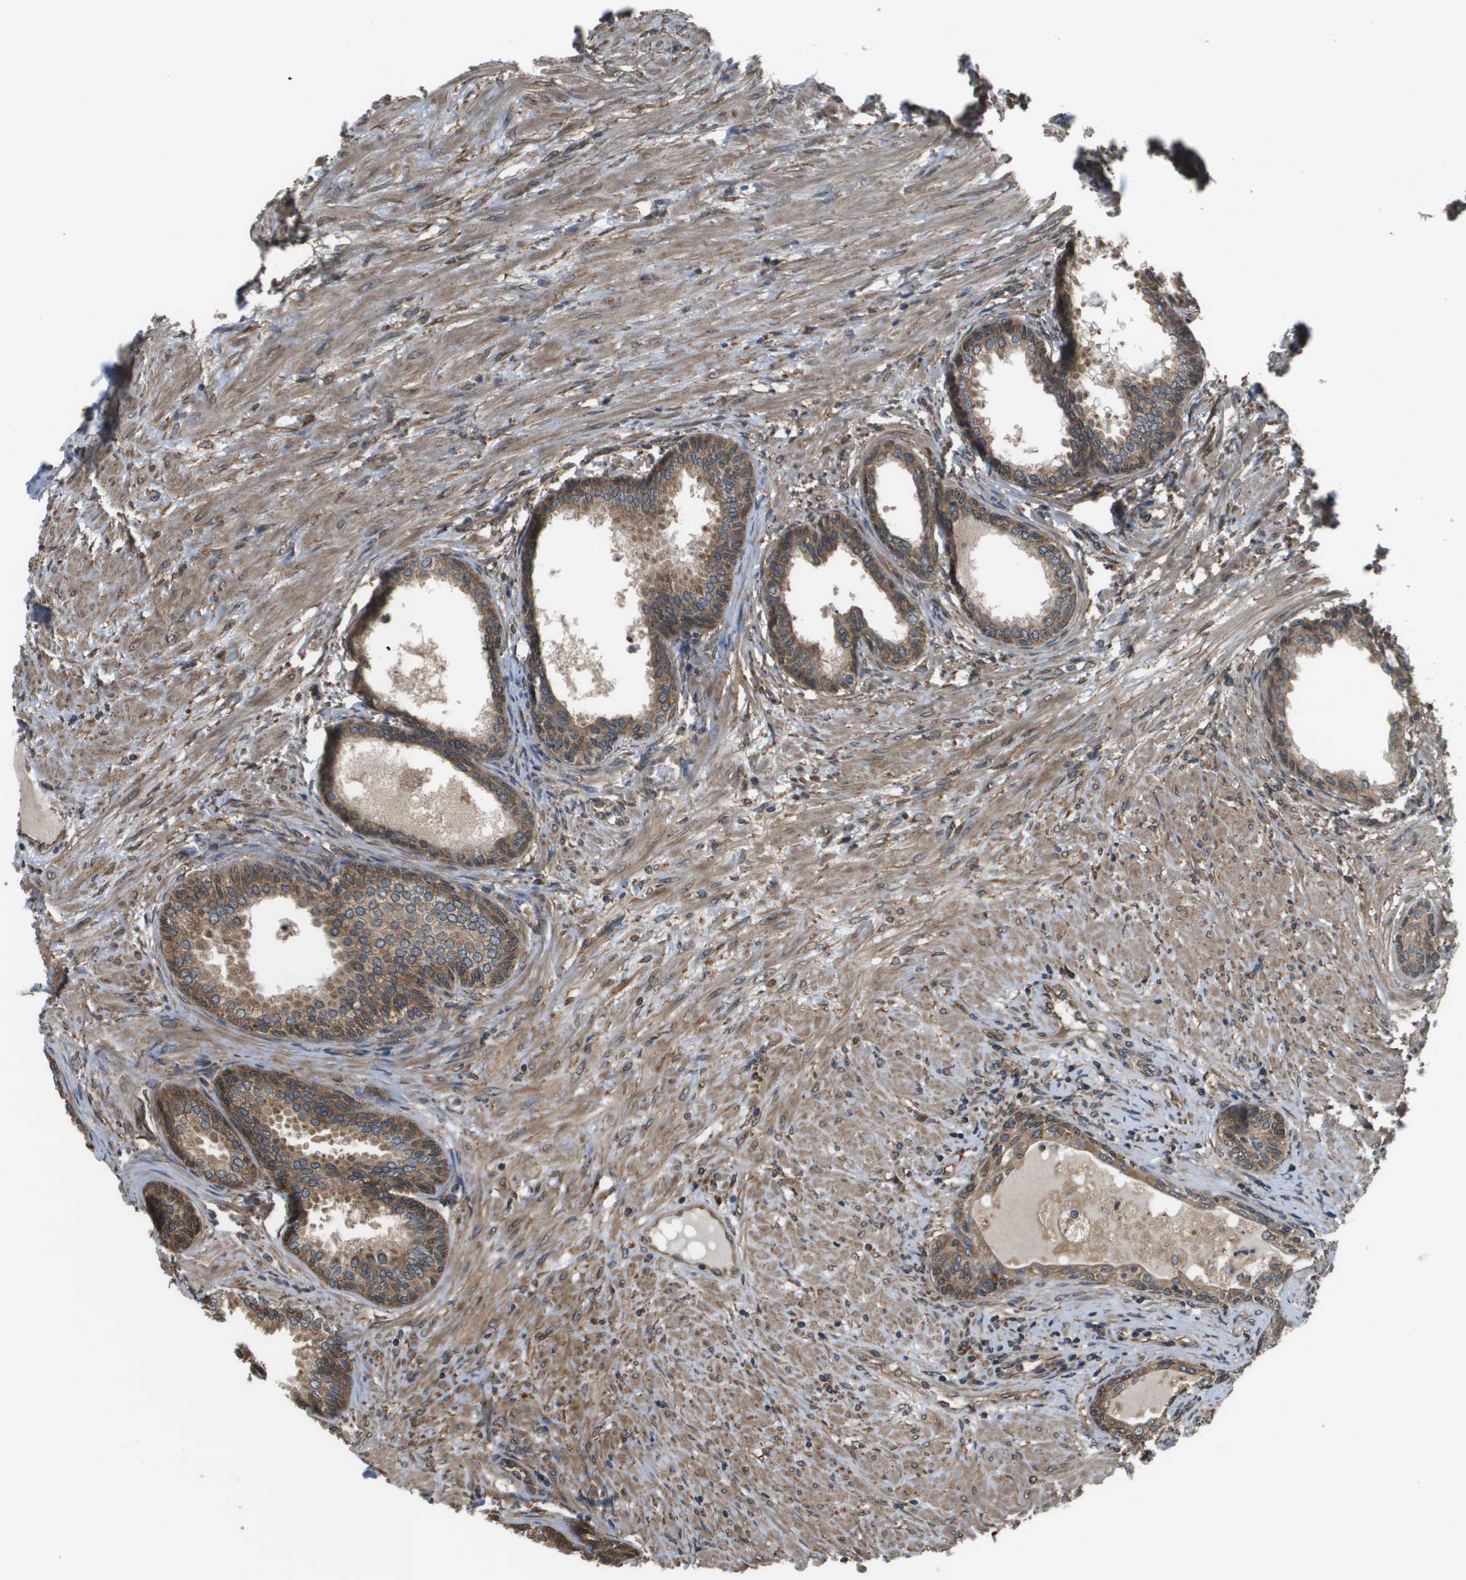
{"staining": {"intensity": "moderate", "quantity": ">75%", "location": "cytoplasmic/membranous"}, "tissue": "prostate", "cell_type": "Glandular cells", "image_type": "normal", "snomed": [{"axis": "morphology", "description": "Normal tissue, NOS"}, {"axis": "topography", "description": "Prostate"}], "caption": "Immunohistochemistry (IHC) of benign prostate exhibits medium levels of moderate cytoplasmic/membranous positivity in approximately >75% of glandular cells. (Brightfield microscopy of DAB IHC at high magnification).", "gene": "SEC62", "patient": {"sex": "male", "age": 76}}